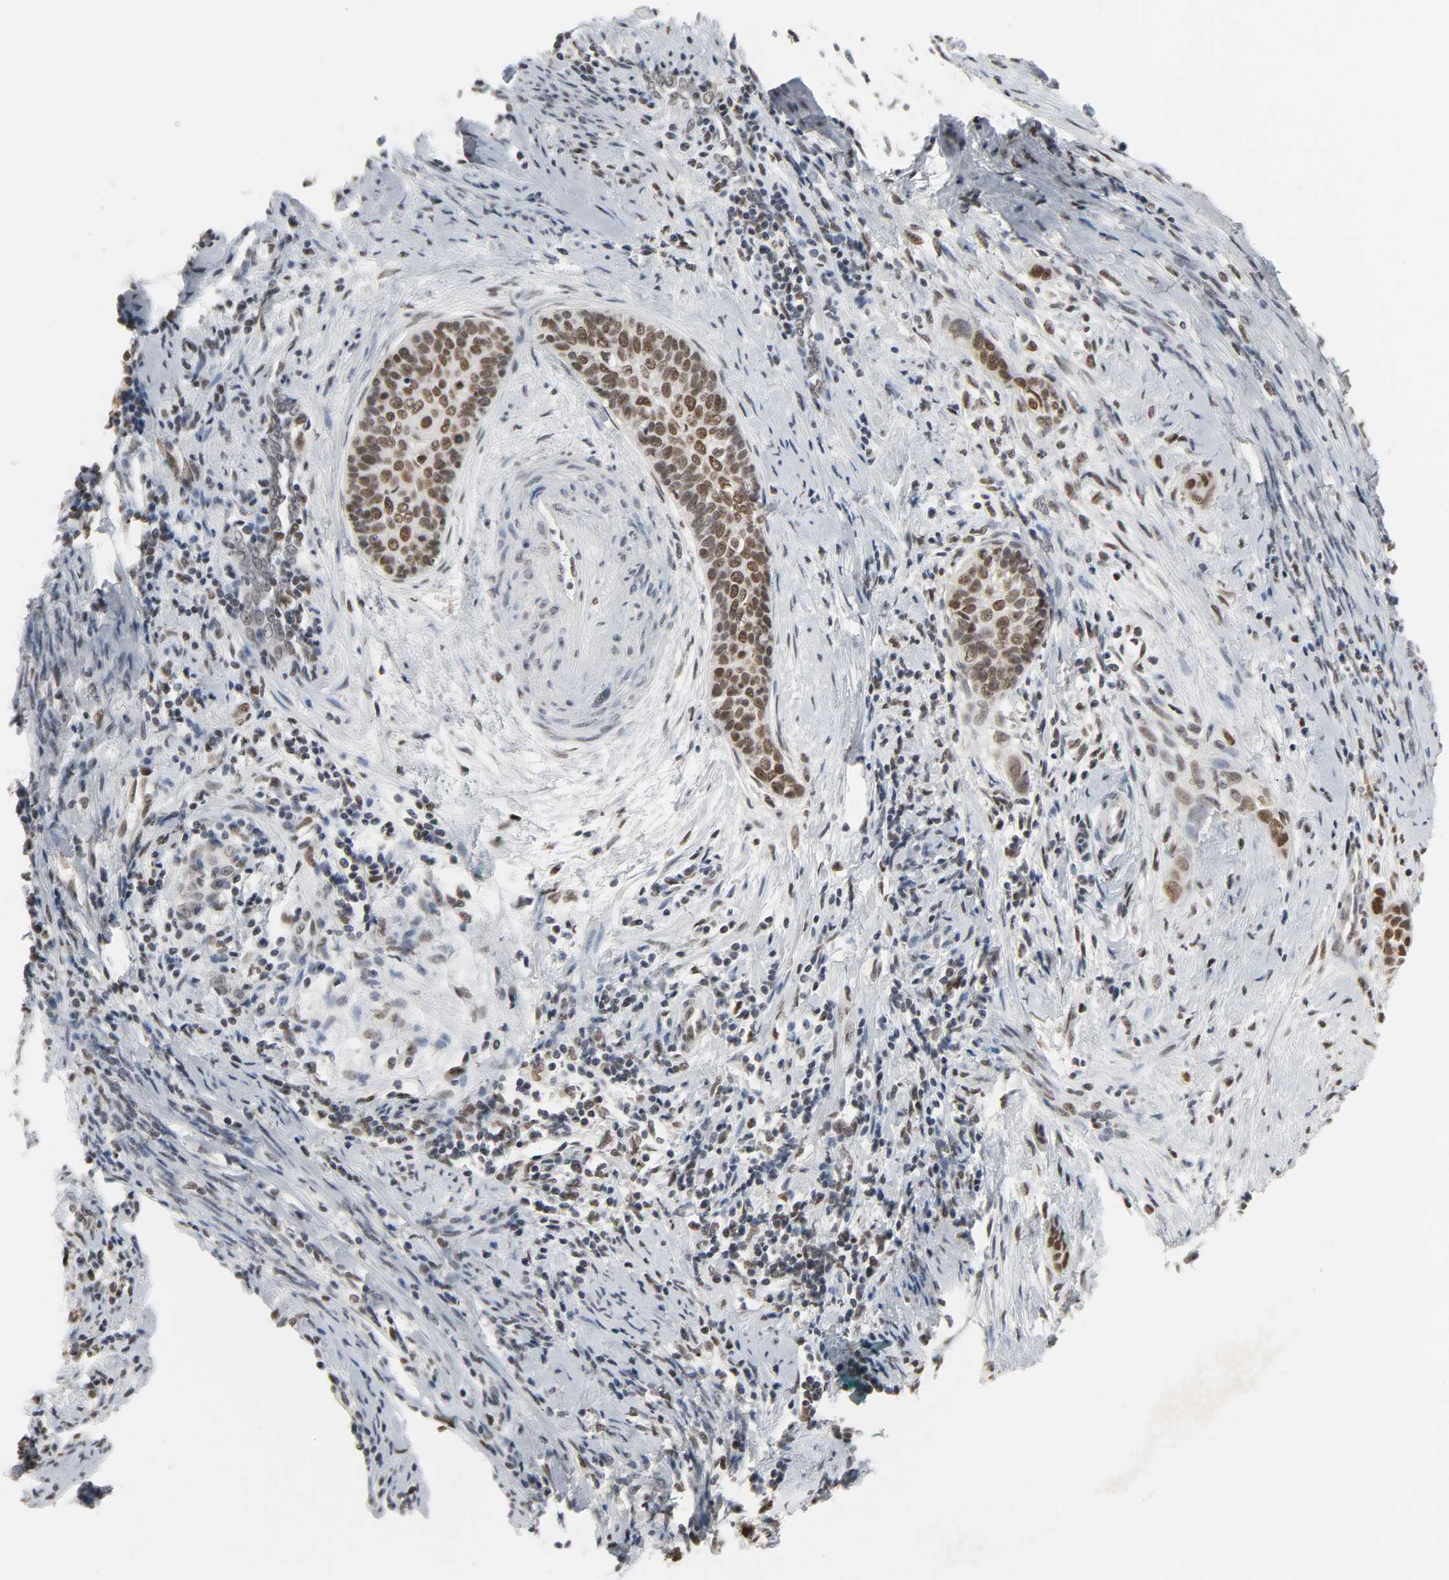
{"staining": {"intensity": "moderate", "quantity": "25%-75%", "location": "nuclear"}, "tissue": "cervical cancer", "cell_type": "Tumor cells", "image_type": "cancer", "snomed": [{"axis": "morphology", "description": "Squamous cell carcinoma, NOS"}, {"axis": "topography", "description": "Cervix"}], "caption": "An image of cervical cancer (squamous cell carcinoma) stained for a protein shows moderate nuclear brown staining in tumor cells.", "gene": "DAZAP1", "patient": {"sex": "female", "age": 33}}